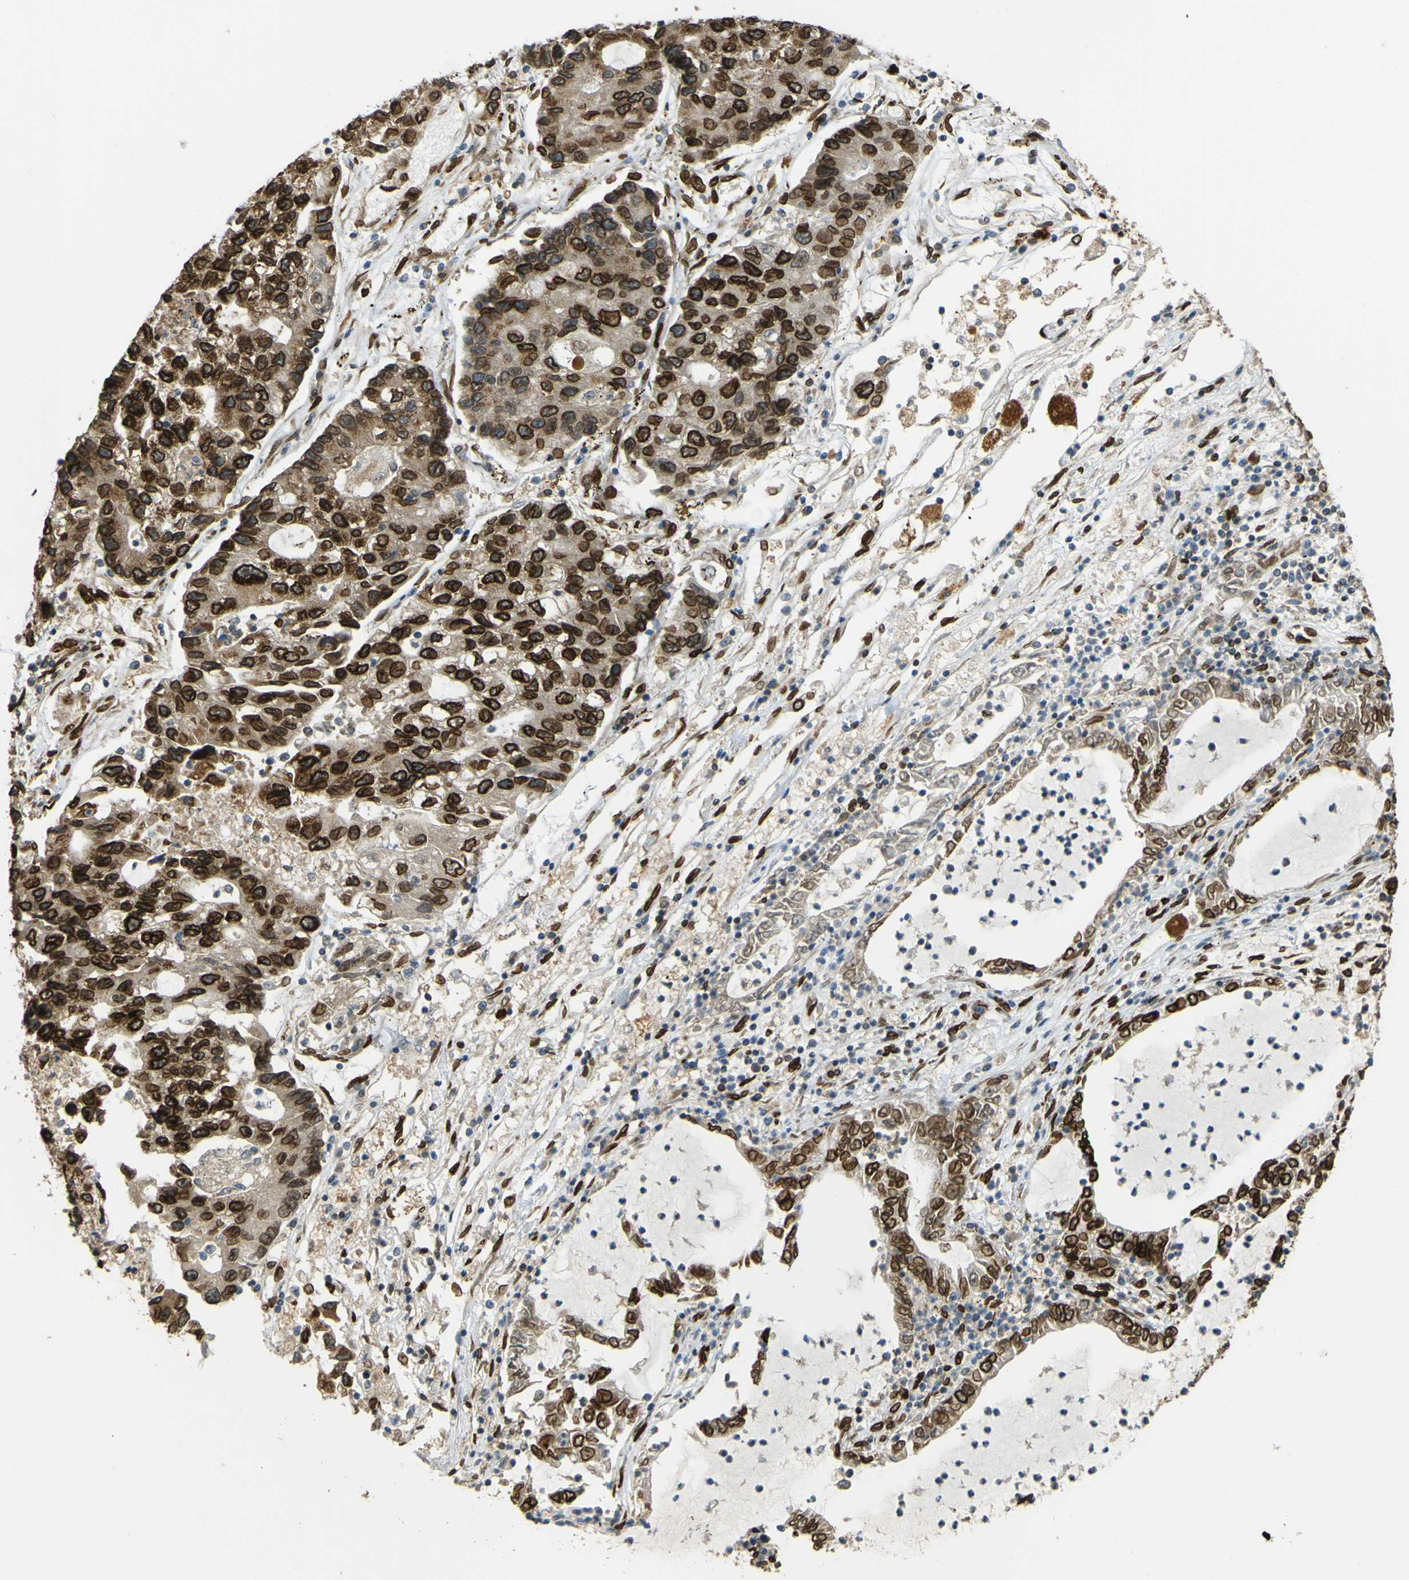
{"staining": {"intensity": "strong", "quantity": ">75%", "location": "cytoplasmic/membranous,nuclear"}, "tissue": "lung cancer", "cell_type": "Tumor cells", "image_type": "cancer", "snomed": [{"axis": "morphology", "description": "Adenocarcinoma, NOS"}, {"axis": "topography", "description": "Lung"}], "caption": "Immunohistochemistry (IHC) staining of lung adenocarcinoma, which shows high levels of strong cytoplasmic/membranous and nuclear positivity in about >75% of tumor cells indicating strong cytoplasmic/membranous and nuclear protein expression. The staining was performed using DAB (brown) for protein detection and nuclei were counterstained in hematoxylin (blue).", "gene": "GALNT1", "patient": {"sex": "female", "age": 51}}